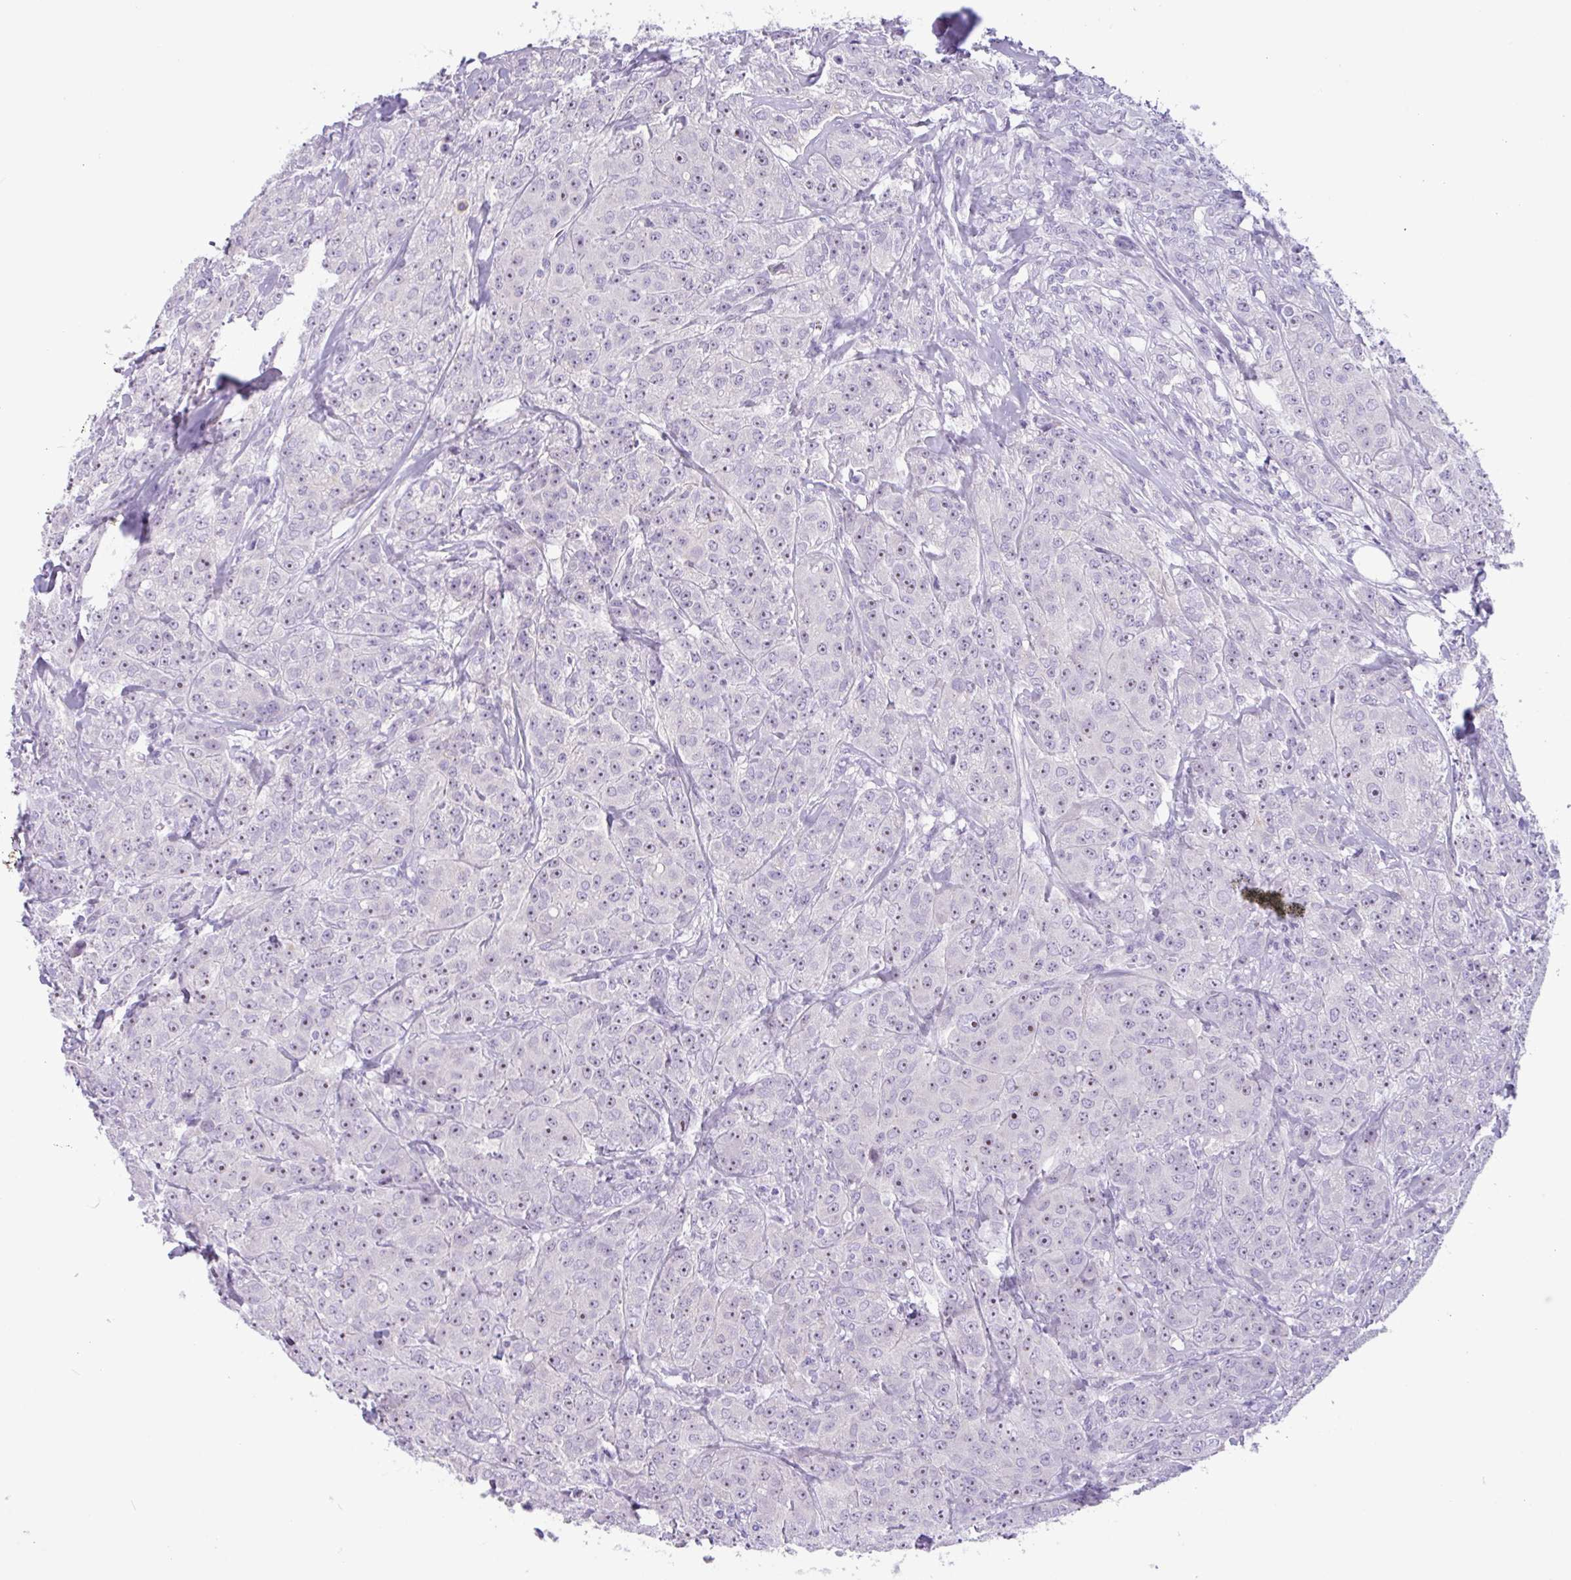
{"staining": {"intensity": "moderate", "quantity": "<25%", "location": "nuclear"}, "tissue": "breast cancer", "cell_type": "Tumor cells", "image_type": "cancer", "snomed": [{"axis": "morphology", "description": "Duct carcinoma"}, {"axis": "topography", "description": "Breast"}], "caption": "Immunohistochemistry (IHC) (DAB) staining of breast infiltrating ductal carcinoma reveals moderate nuclear protein expression in about <25% of tumor cells. Immunohistochemistry stains the protein of interest in brown and the nuclei are stained blue.", "gene": "MRM2", "patient": {"sex": "female", "age": 43}}